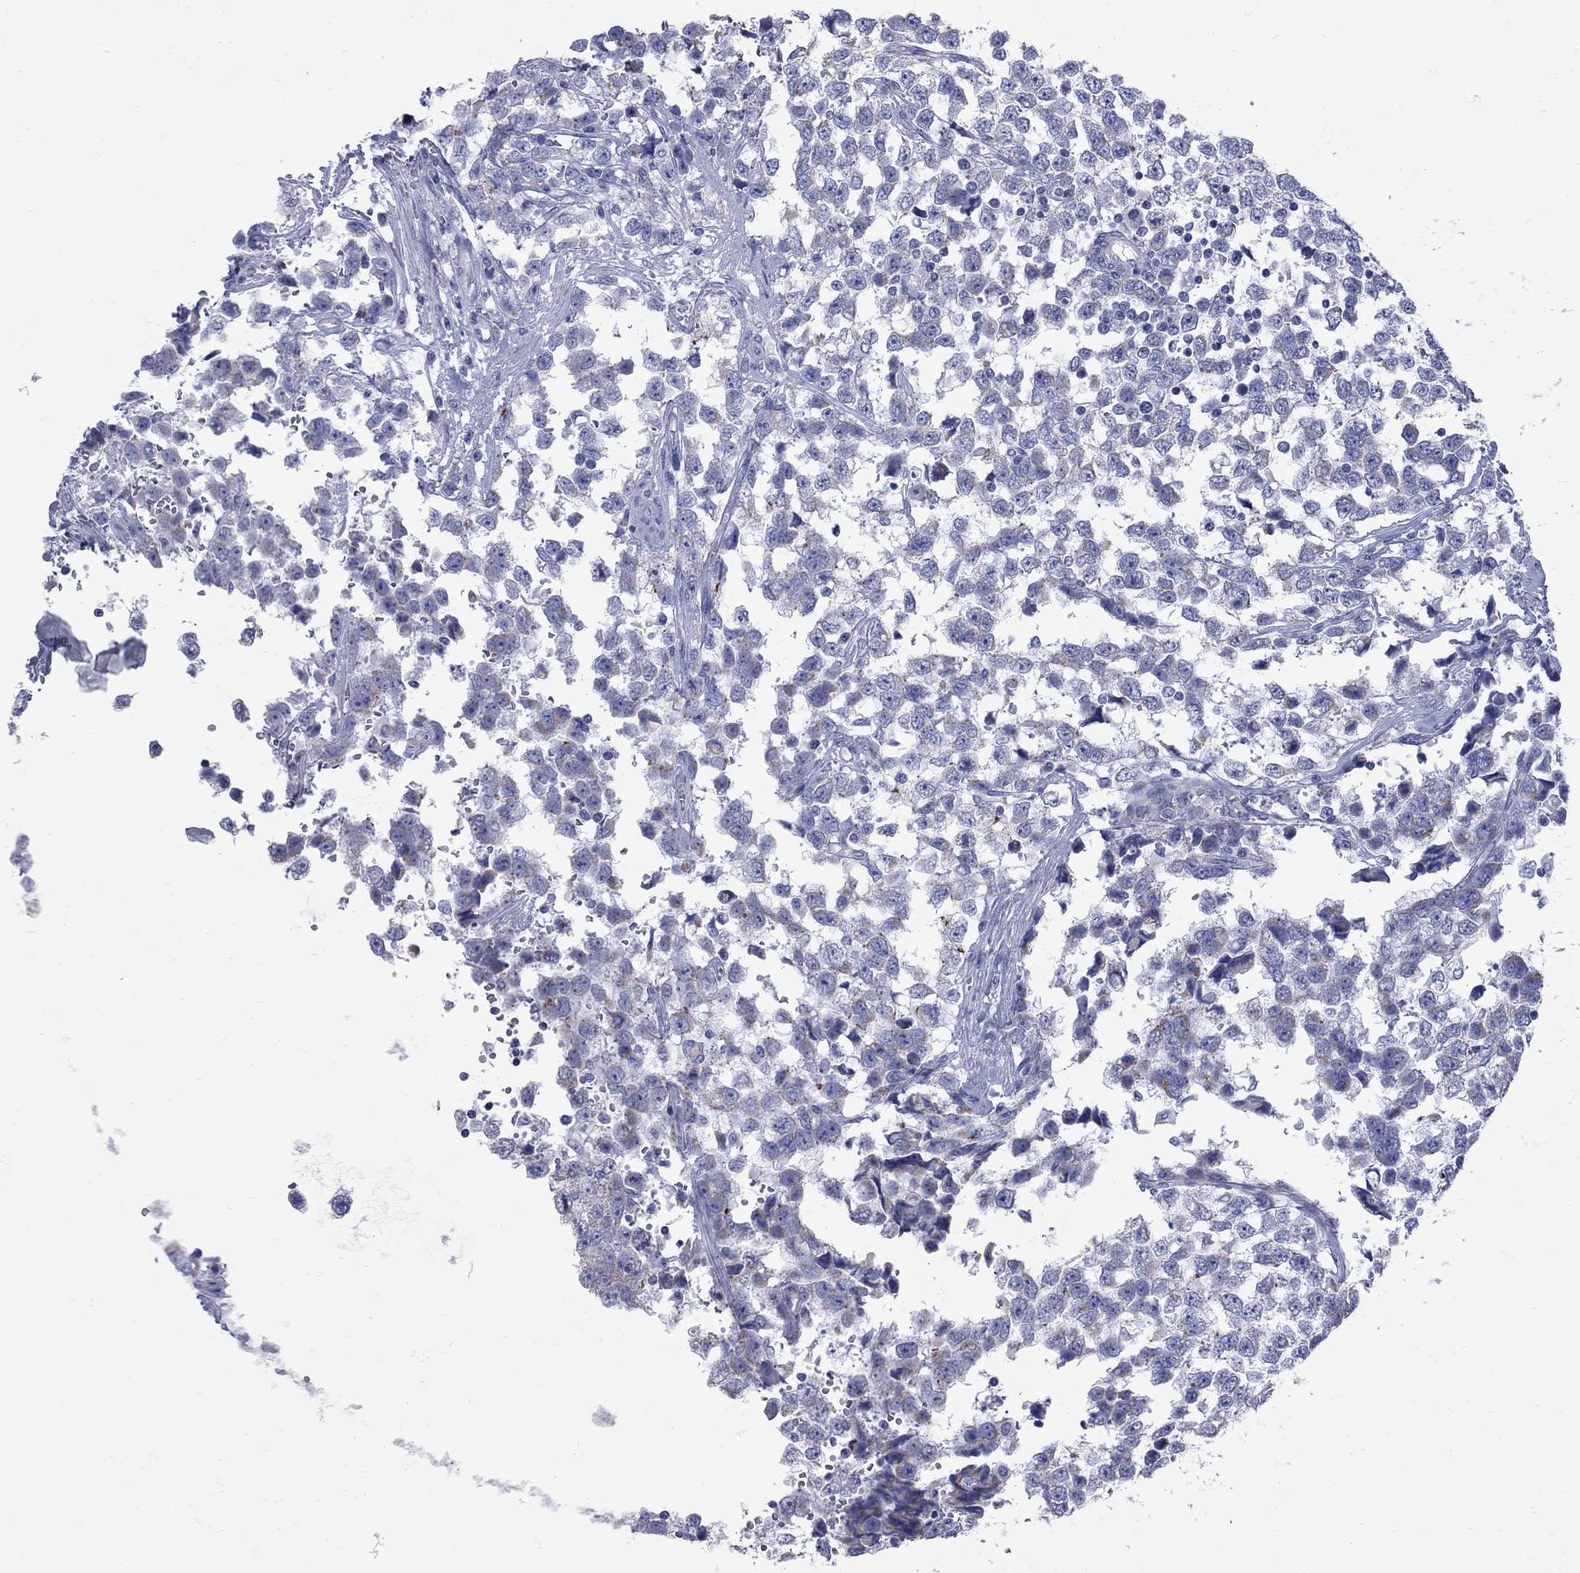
{"staining": {"intensity": "negative", "quantity": "none", "location": "none"}, "tissue": "testis cancer", "cell_type": "Tumor cells", "image_type": "cancer", "snomed": [{"axis": "morphology", "description": "Seminoma, NOS"}, {"axis": "topography", "description": "Testis"}], "caption": "Immunohistochemistry micrograph of human testis cancer stained for a protein (brown), which displays no staining in tumor cells. (DAB (3,3'-diaminobenzidine) immunohistochemistry visualized using brightfield microscopy, high magnification).", "gene": "PDZD3", "patient": {"sex": "male", "age": 34}}